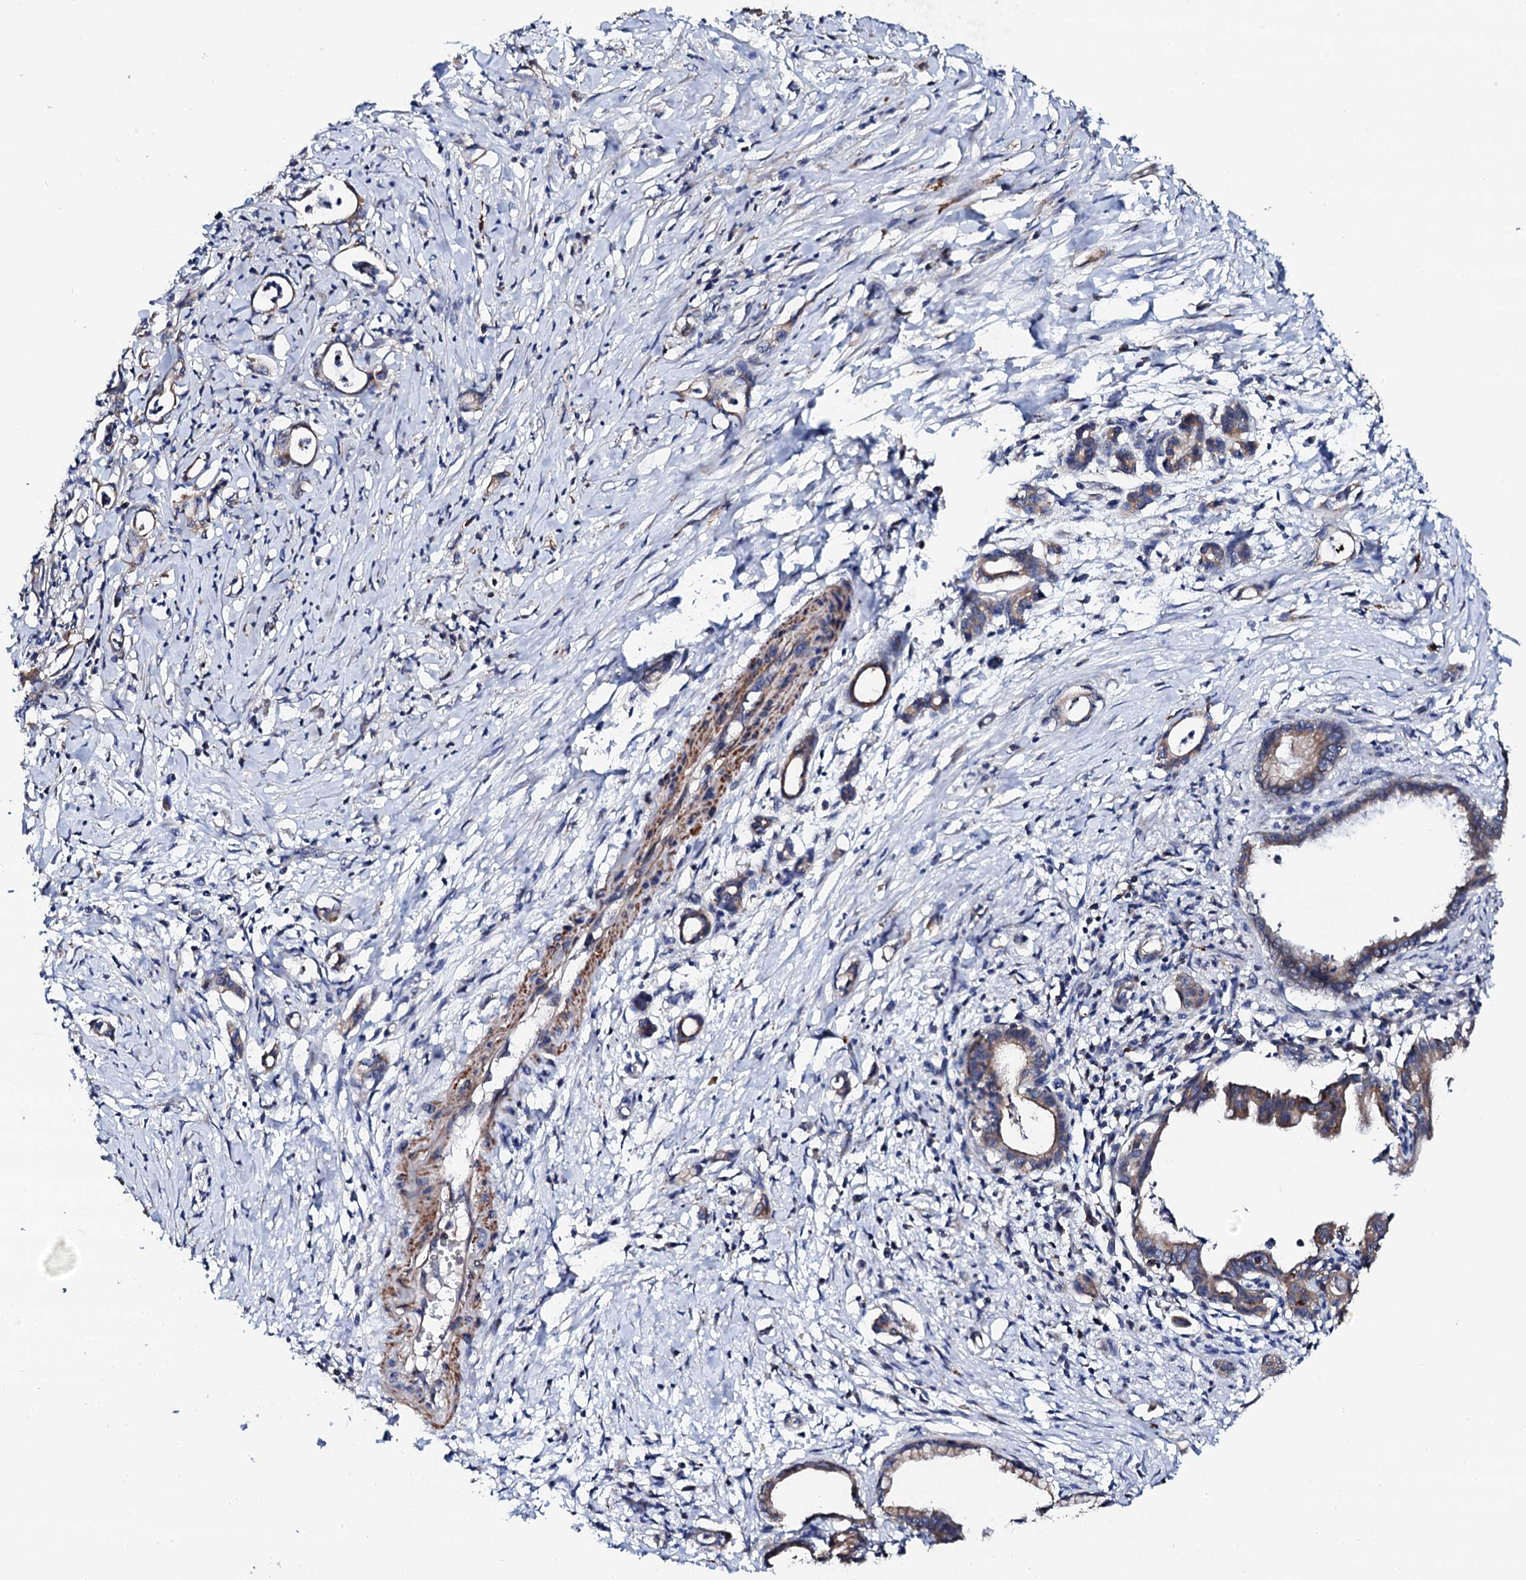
{"staining": {"intensity": "moderate", "quantity": "<25%", "location": "cytoplasmic/membranous"}, "tissue": "pancreatic cancer", "cell_type": "Tumor cells", "image_type": "cancer", "snomed": [{"axis": "morphology", "description": "Adenocarcinoma, NOS"}, {"axis": "topography", "description": "Pancreas"}], "caption": "A high-resolution image shows IHC staining of pancreatic adenocarcinoma, which exhibits moderate cytoplasmic/membranous staining in approximately <25% of tumor cells.", "gene": "COG4", "patient": {"sex": "female", "age": 55}}